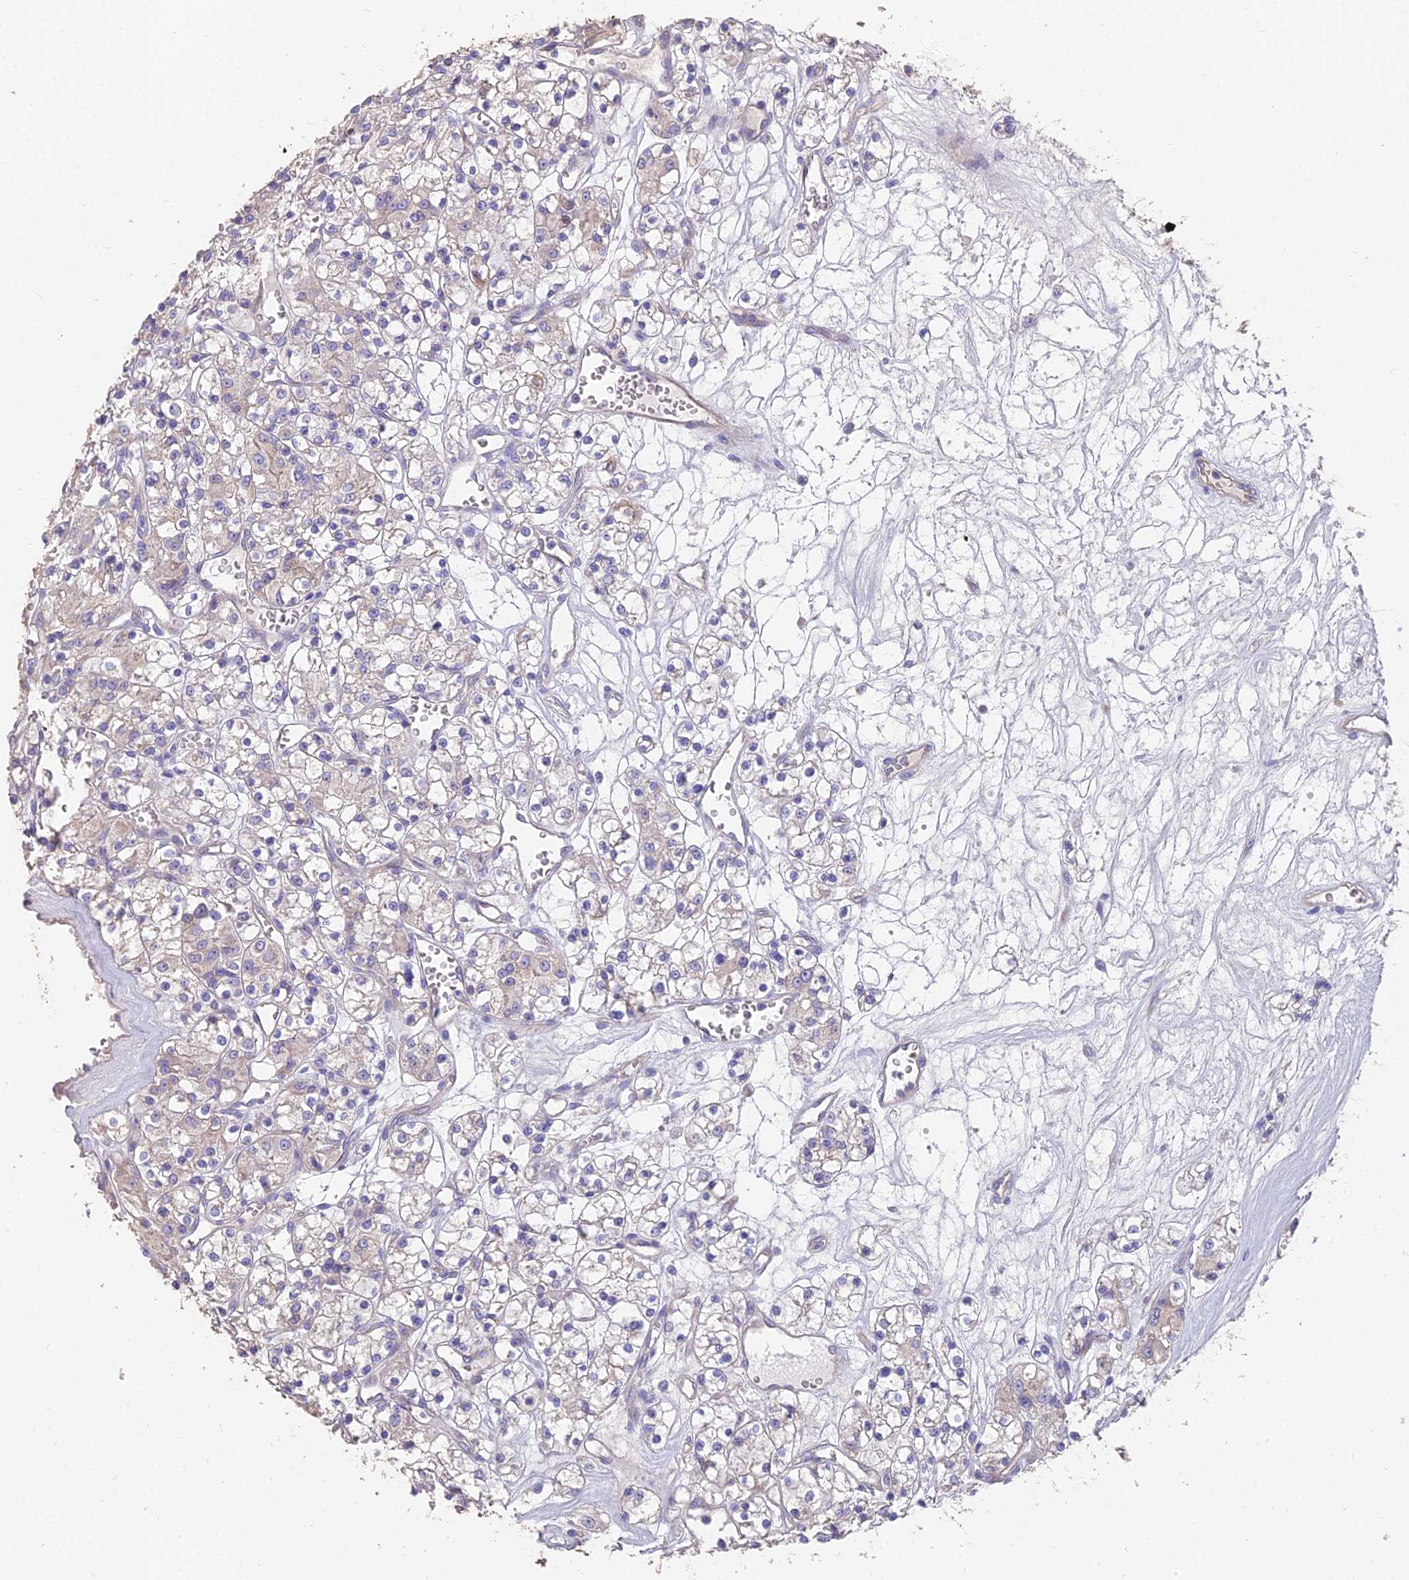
{"staining": {"intensity": "negative", "quantity": "none", "location": "none"}, "tissue": "renal cancer", "cell_type": "Tumor cells", "image_type": "cancer", "snomed": [{"axis": "morphology", "description": "Adenocarcinoma, NOS"}, {"axis": "topography", "description": "Kidney"}], "caption": "Immunohistochemical staining of renal cancer (adenocarcinoma) shows no significant expression in tumor cells.", "gene": "FAM168B", "patient": {"sex": "female", "age": 59}}